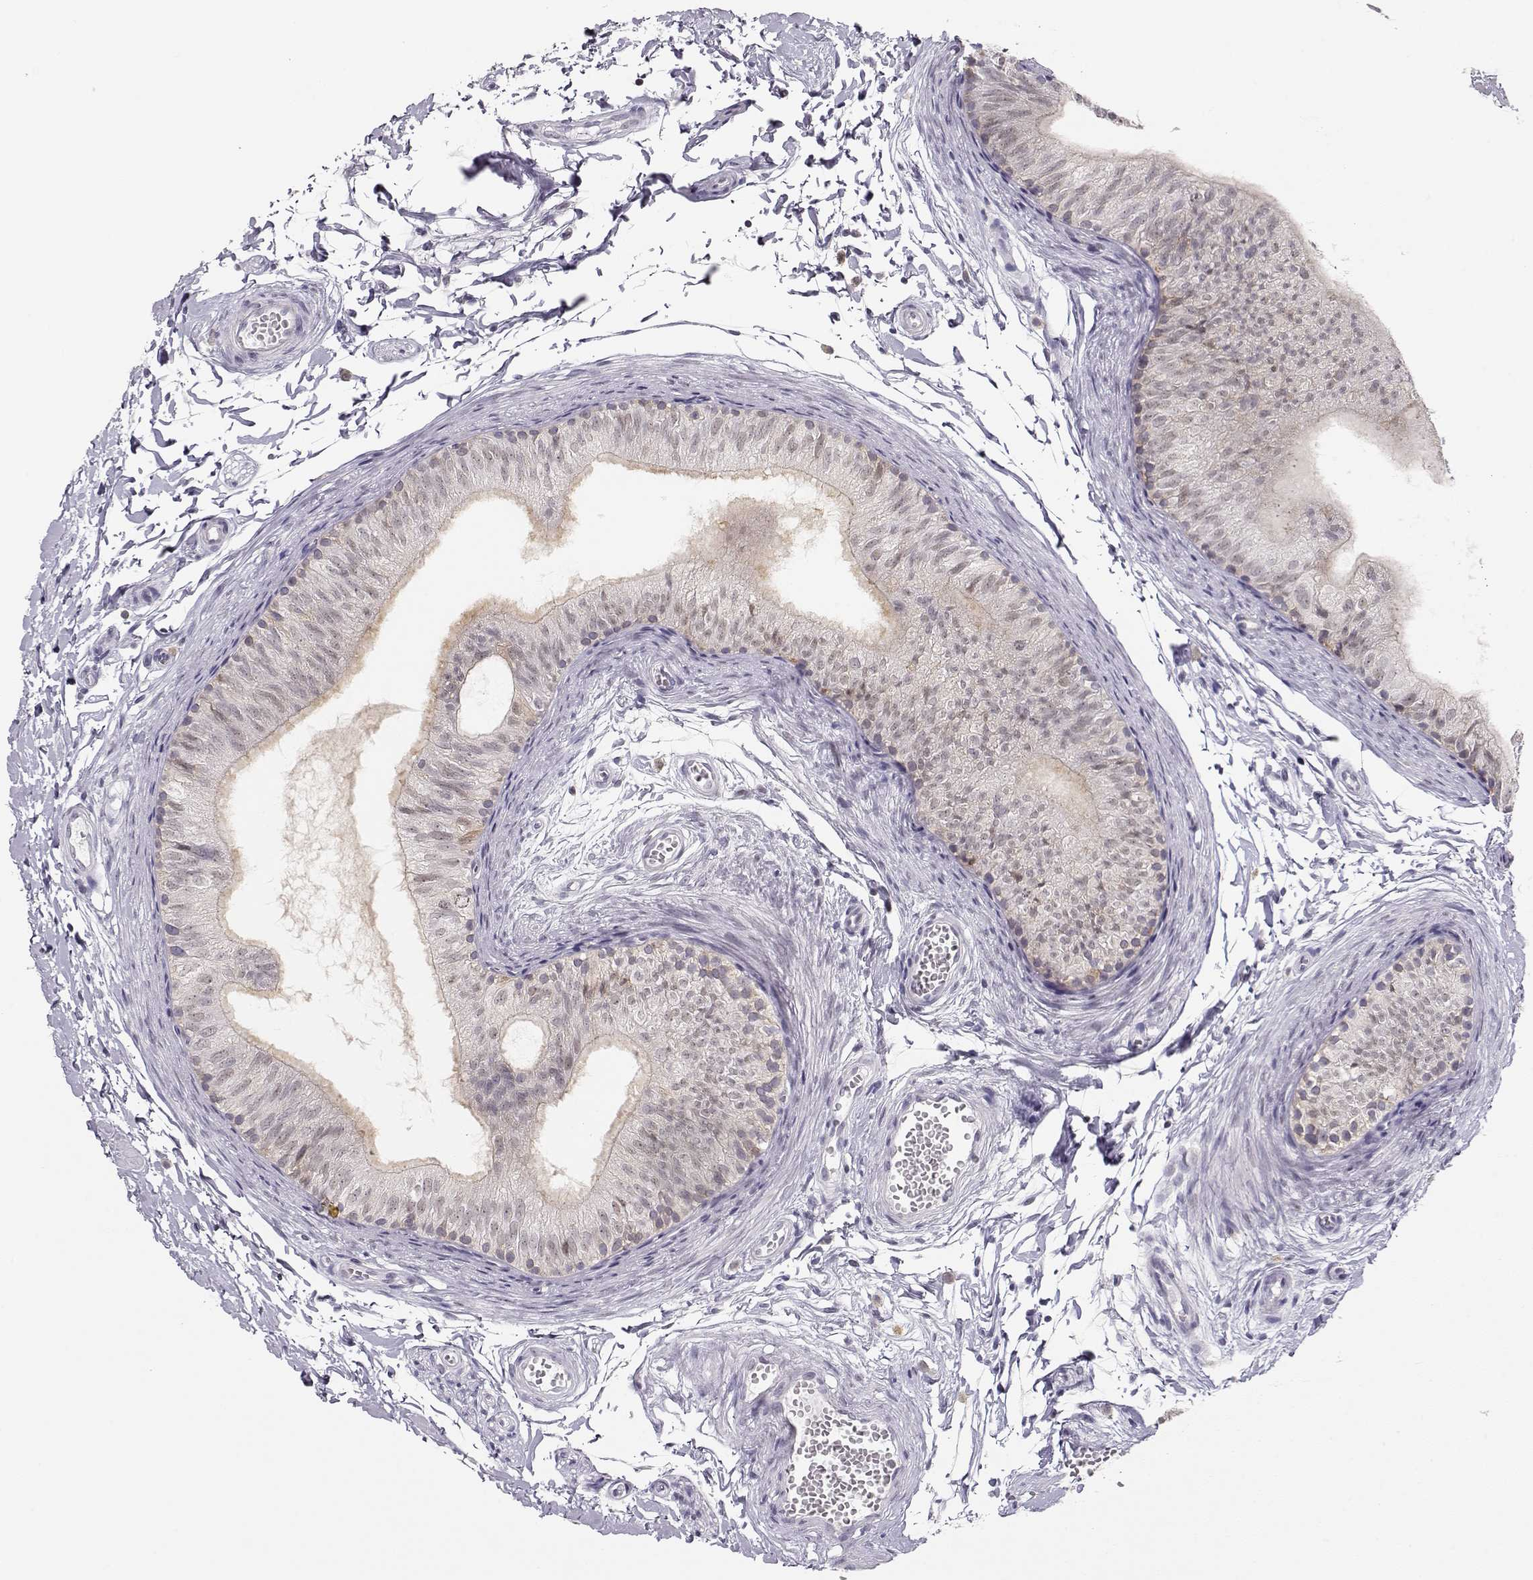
{"staining": {"intensity": "weak", "quantity": "<25%", "location": "nuclear"}, "tissue": "epididymis", "cell_type": "Glandular cells", "image_type": "normal", "snomed": [{"axis": "morphology", "description": "Normal tissue, NOS"}, {"axis": "topography", "description": "Epididymis"}], "caption": "Epididymis was stained to show a protein in brown. There is no significant positivity in glandular cells. The staining was performed using DAB (3,3'-diaminobenzidine) to visualize the protein expression in brown, while the nuclei were stained in blue with hematoxylin (Magnification: 20x).", "gene": "TEPP", "patient": {"sex": "male", "age": 22}}